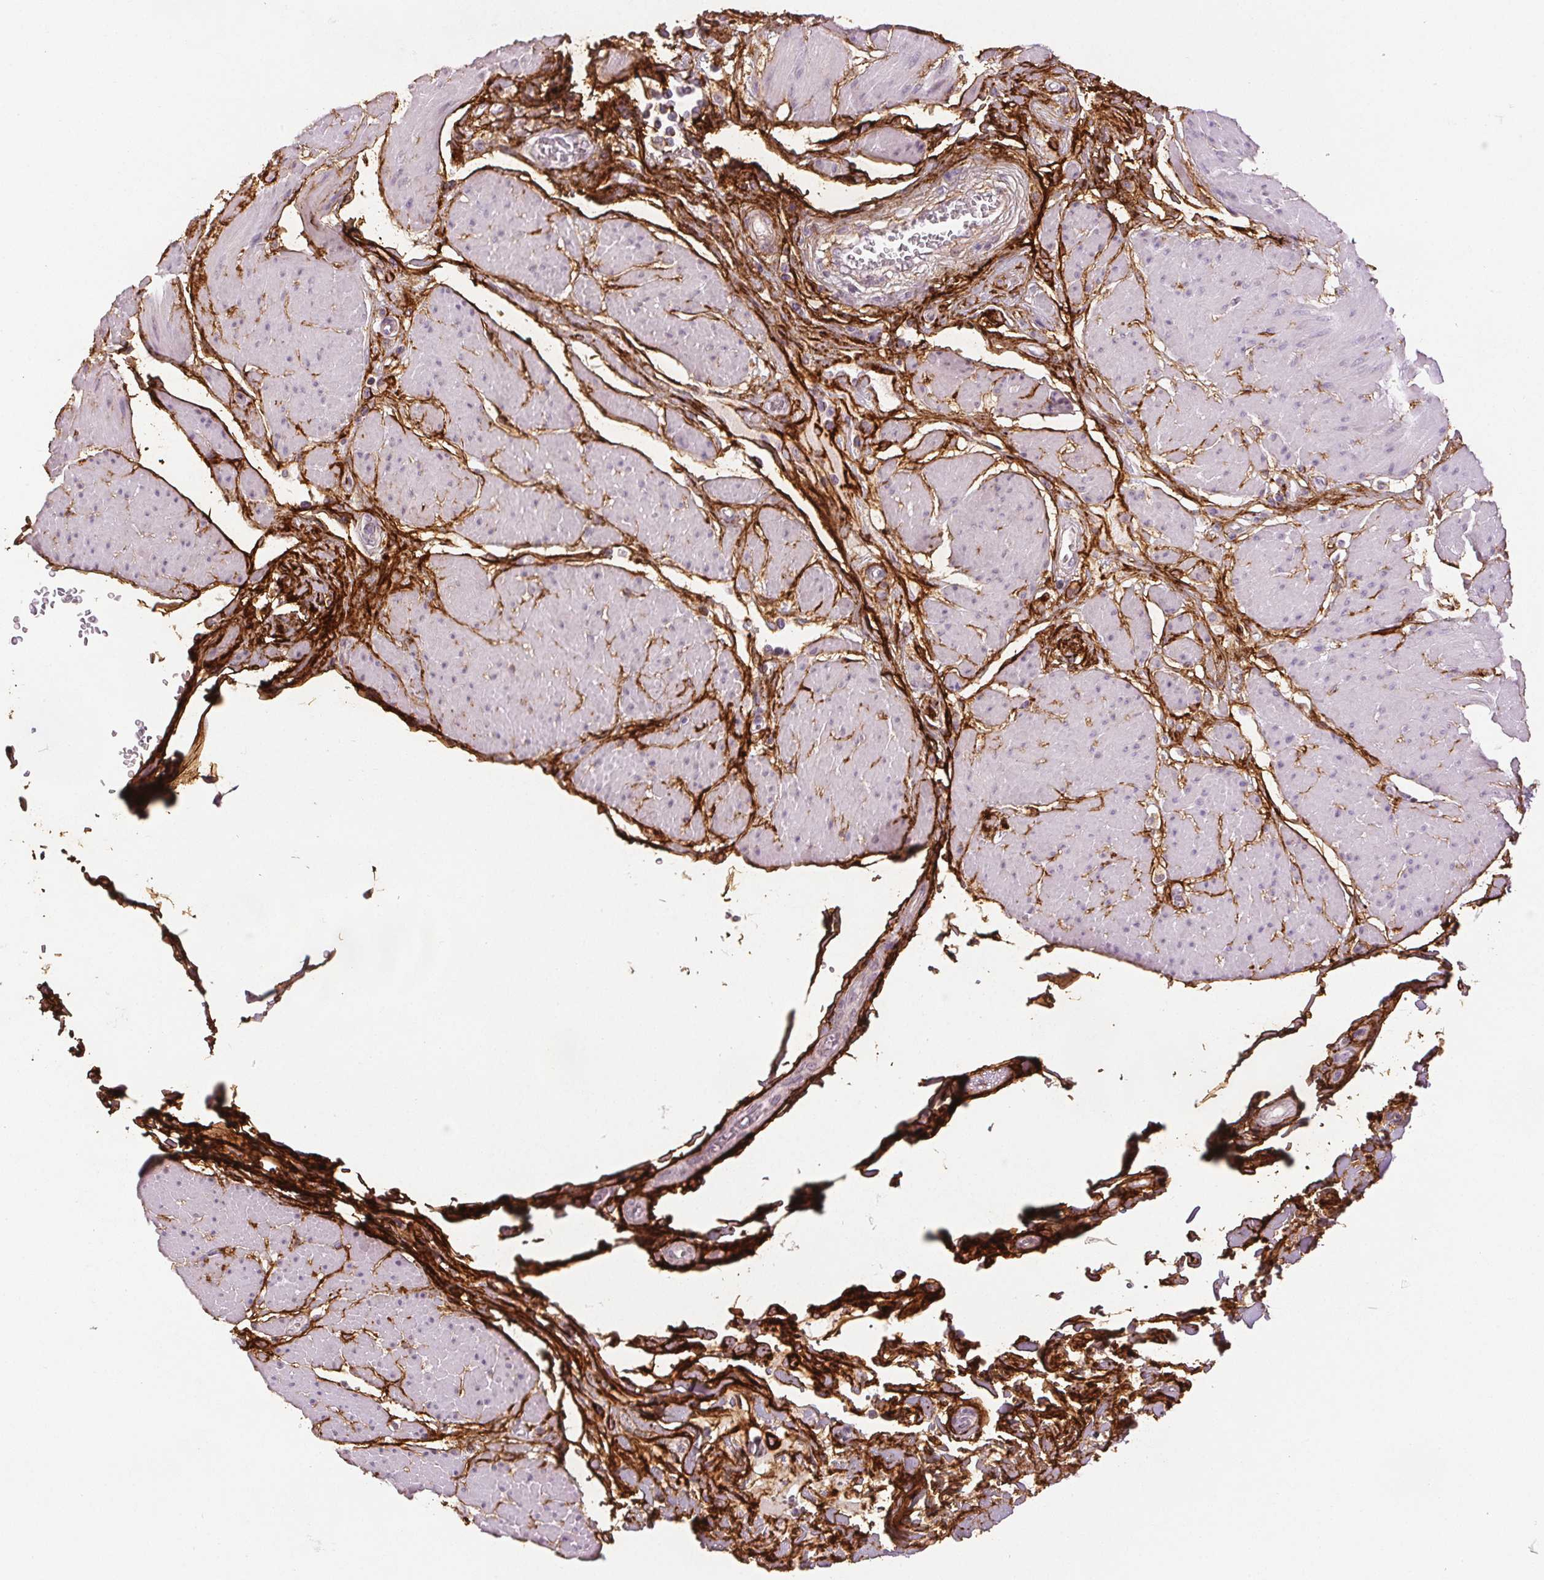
{"staining": {"intensity": "moderate", "quantity": ">75%", "location": "cytoplasmic/membranous"}, "tissue": "adipose tissue", "cell_type": "Adipocytes", "image_type": "normal", "snomed": [{"axis": "morphology", "description": "Normal tissue, NOS"}, {"axis": "topography", "description": "Vagina"}, {"axis": "topography", "description": "Peripheral nerve tissue"}], "caption": "Brown immunohistochemical staining in benign adipose tissue displays moderate cytoplasmic/membranous expression in approximately >75% of adipocytes. (DAB (3,3'-diaminobenzidine) IHC, brown staining for protein, blue staining for nuclei).", "gene": "FBN1", "patient": {"sex": "female", "age": 71}}